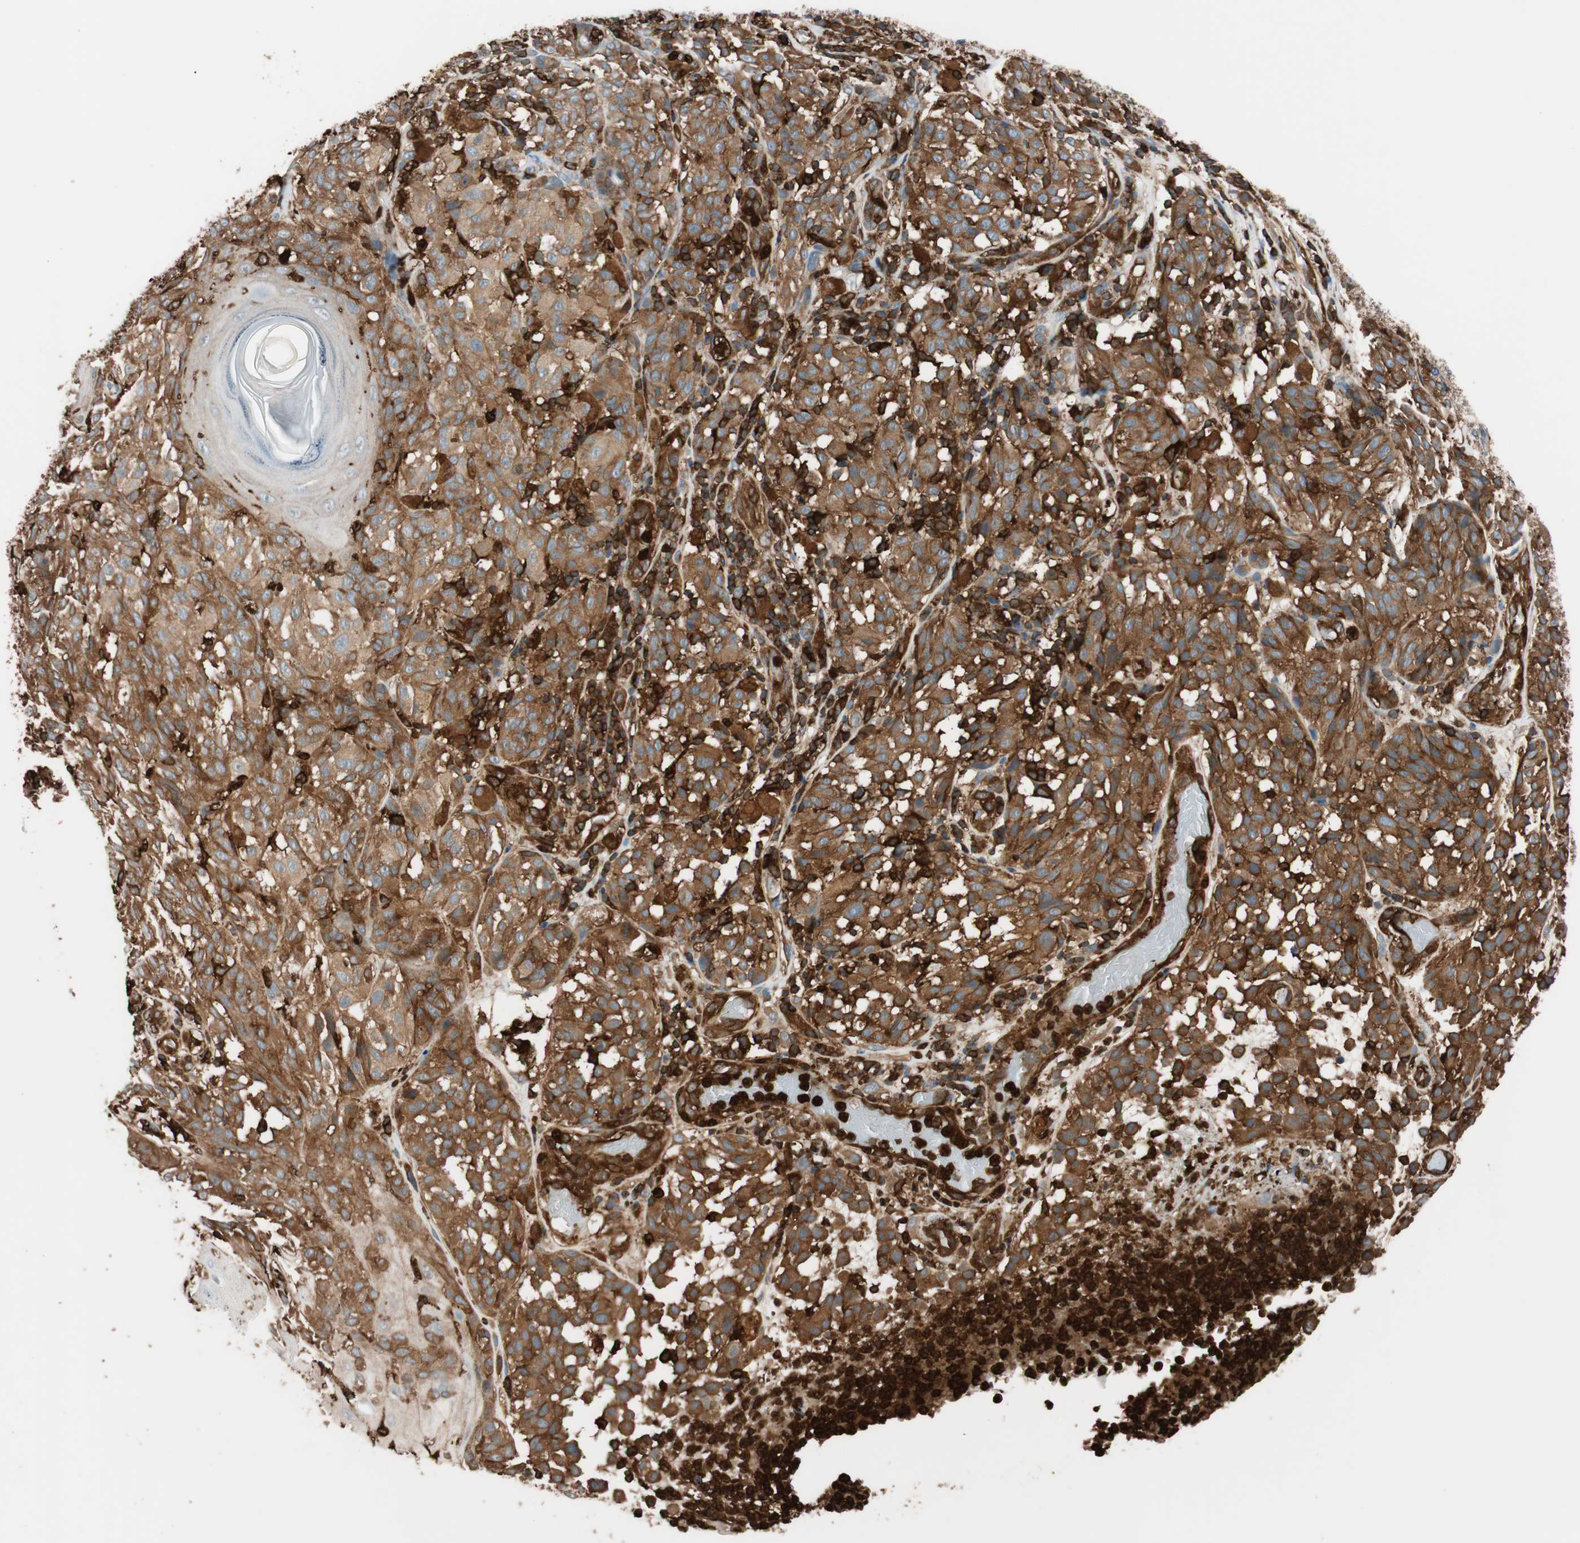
{"staining": {"intensity": "strong", "quantity": ">75%", "location": "cytoplasmic/membranous"}, "tissue": "melanoma", "cell_type": "Tumor cells", "image_type": "cancer", "snomed": [{"axis": "morphology", "description": "Malignant melanoma, NOS"}, {"axis": "topography", "description": "Skin"}], "caption": "Immunohistochemistry (IHC) of human melanoma shows high levels of strong cytoplasmic/membranous expression in approximately >75% of tumor cells. (DAB = brown stain, brightfield microscopy at high magnification).", "gene": "VASP", "patient": {"sex": "female", "age": 46}}